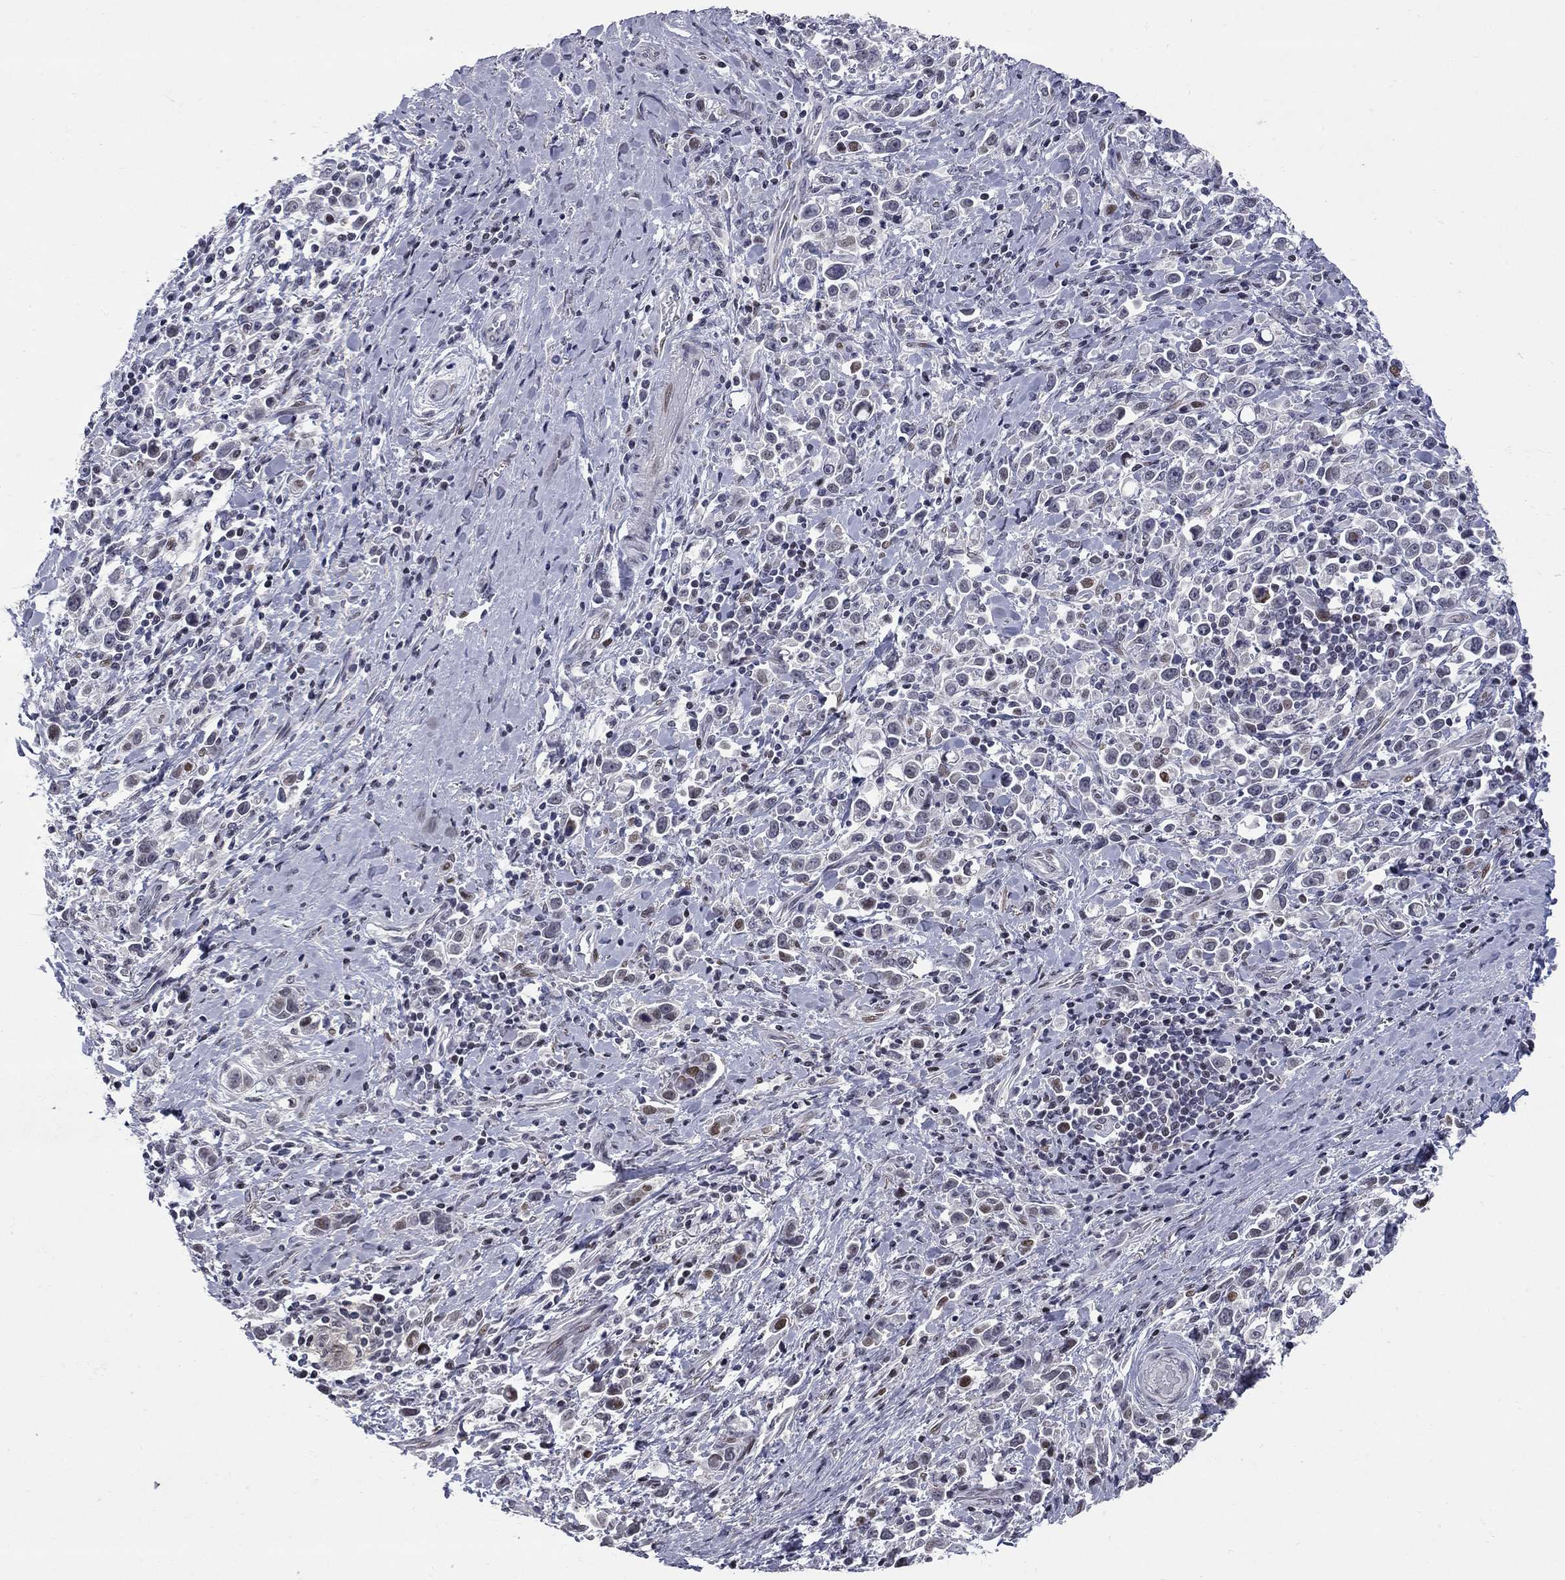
{"staining": {"intensity": "strong", "quantity": "<25%", "location": "nuclear"}, "tissue": "stomach cancer", "cell_type": "Tumor cells", "image_type": "cancer", "snomed": [{"axis": "morphology", "description": "Adenocarcinoma, NOS"}, {"axis": "topography", "description": "Stomach"}], "caption": "Immunohistochemical staining of adenocarcinoma (stomach) shows medium levels of strong nuclear protein staining in about <25% of tumor cells.", "gene": "ZNF154", "patient": {"sex": "male", "age": 93}}